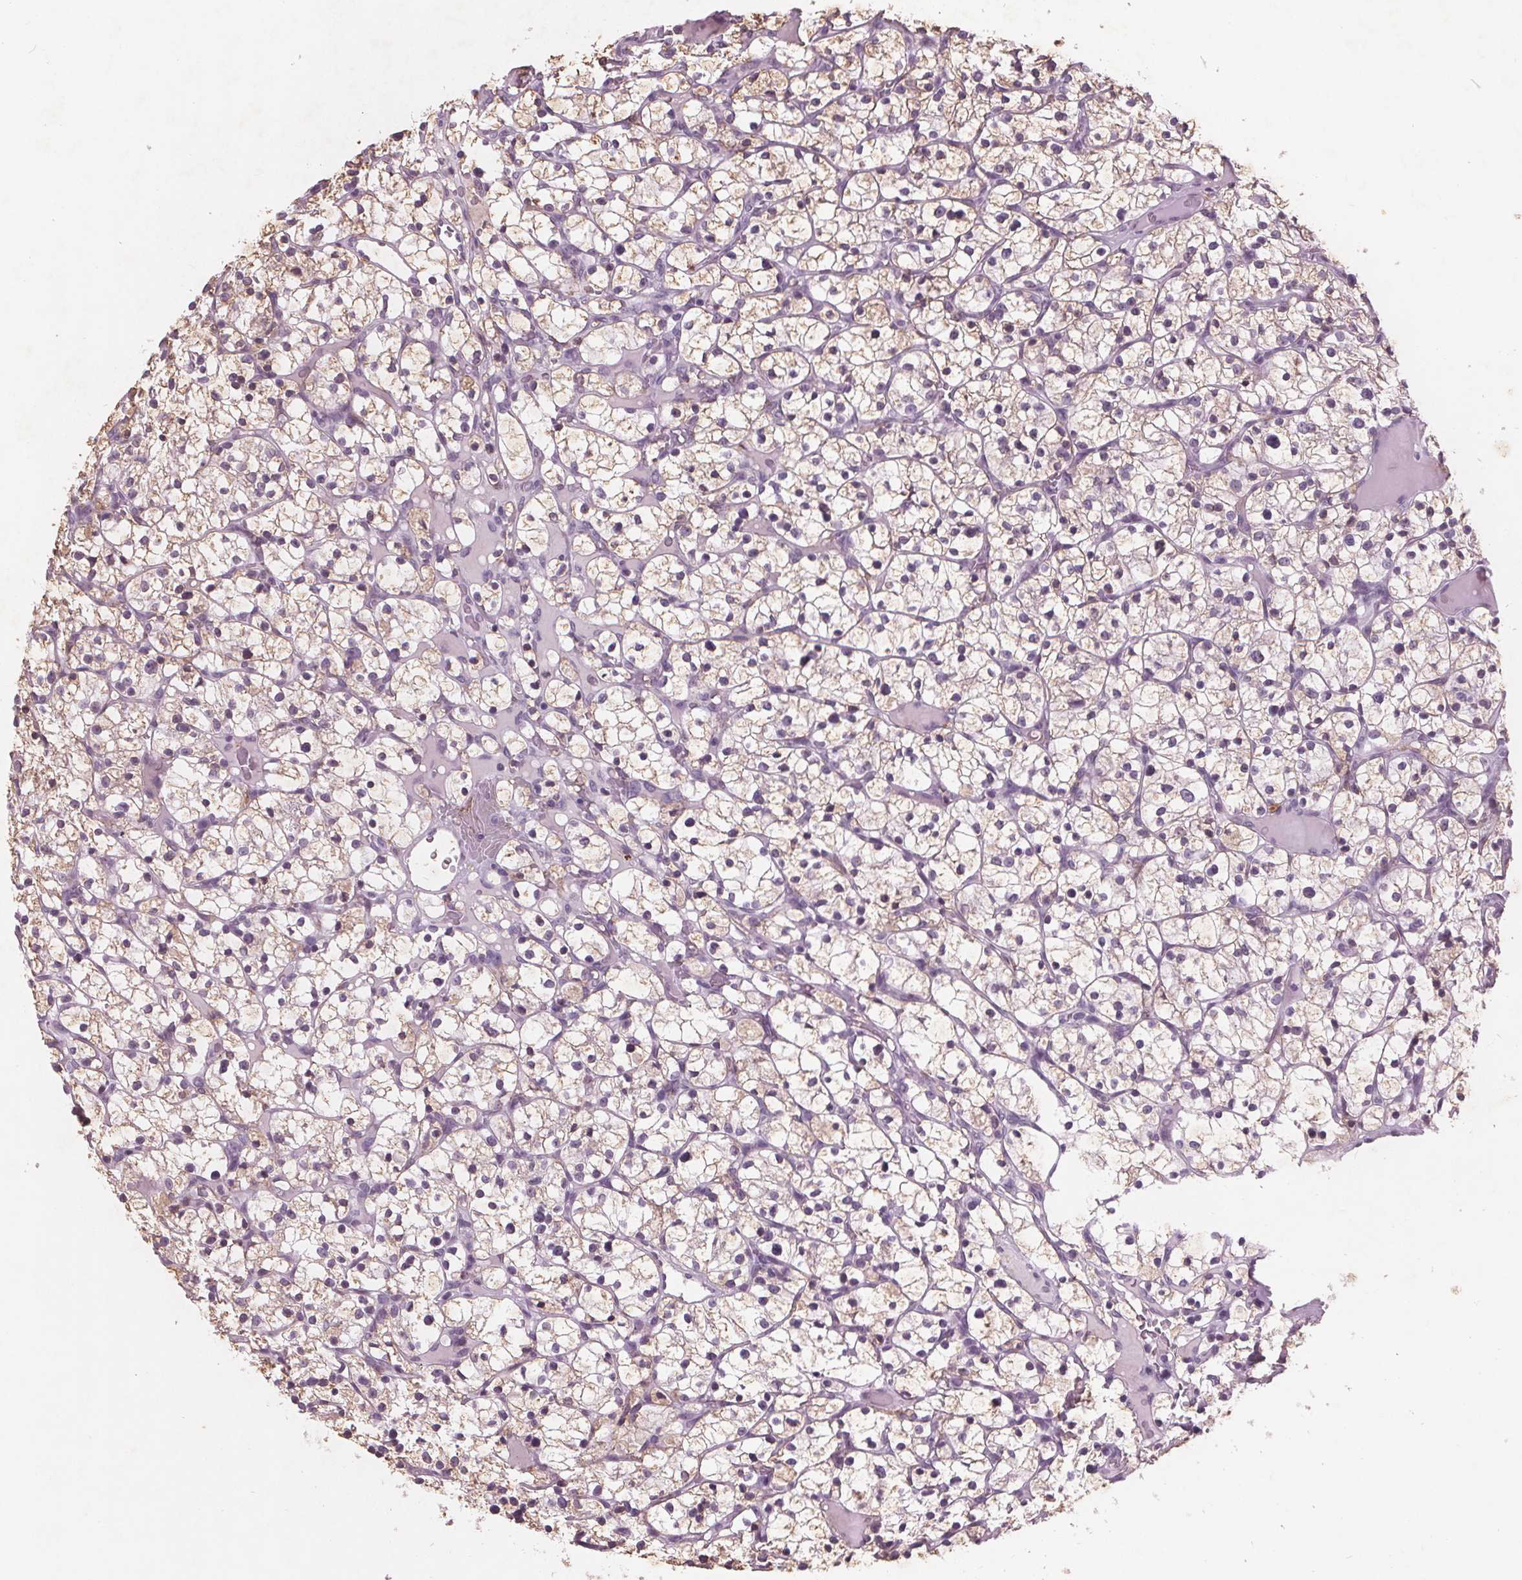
{"staining": {"intensity": "weak", "quantity": "25%-75%", "location": "cytoplasmic/membranous"}, "tissue": "renal cancer", "cell_type": "Tumor cells", "image_type": "cancer", "snomed": [{"axis": "morphology", "description": "Adenocarcinoma, NOS"}, {"axis": "topography", "description": "Kidney"}], "caption": "Immunohistochemistry (IHC) image of neoplastic tissue: renal cancer (adenocarcinoma) stained using immunohistochemistry (IHC) exhibits low levels of weak protein expression localized specifically in the cytoplasmic/membranous of tumor cells, appearing as a cytoplasmic/membranous brown color.", "gene": "PTPN14", "patient": {"sex": "female", "age": 64}}